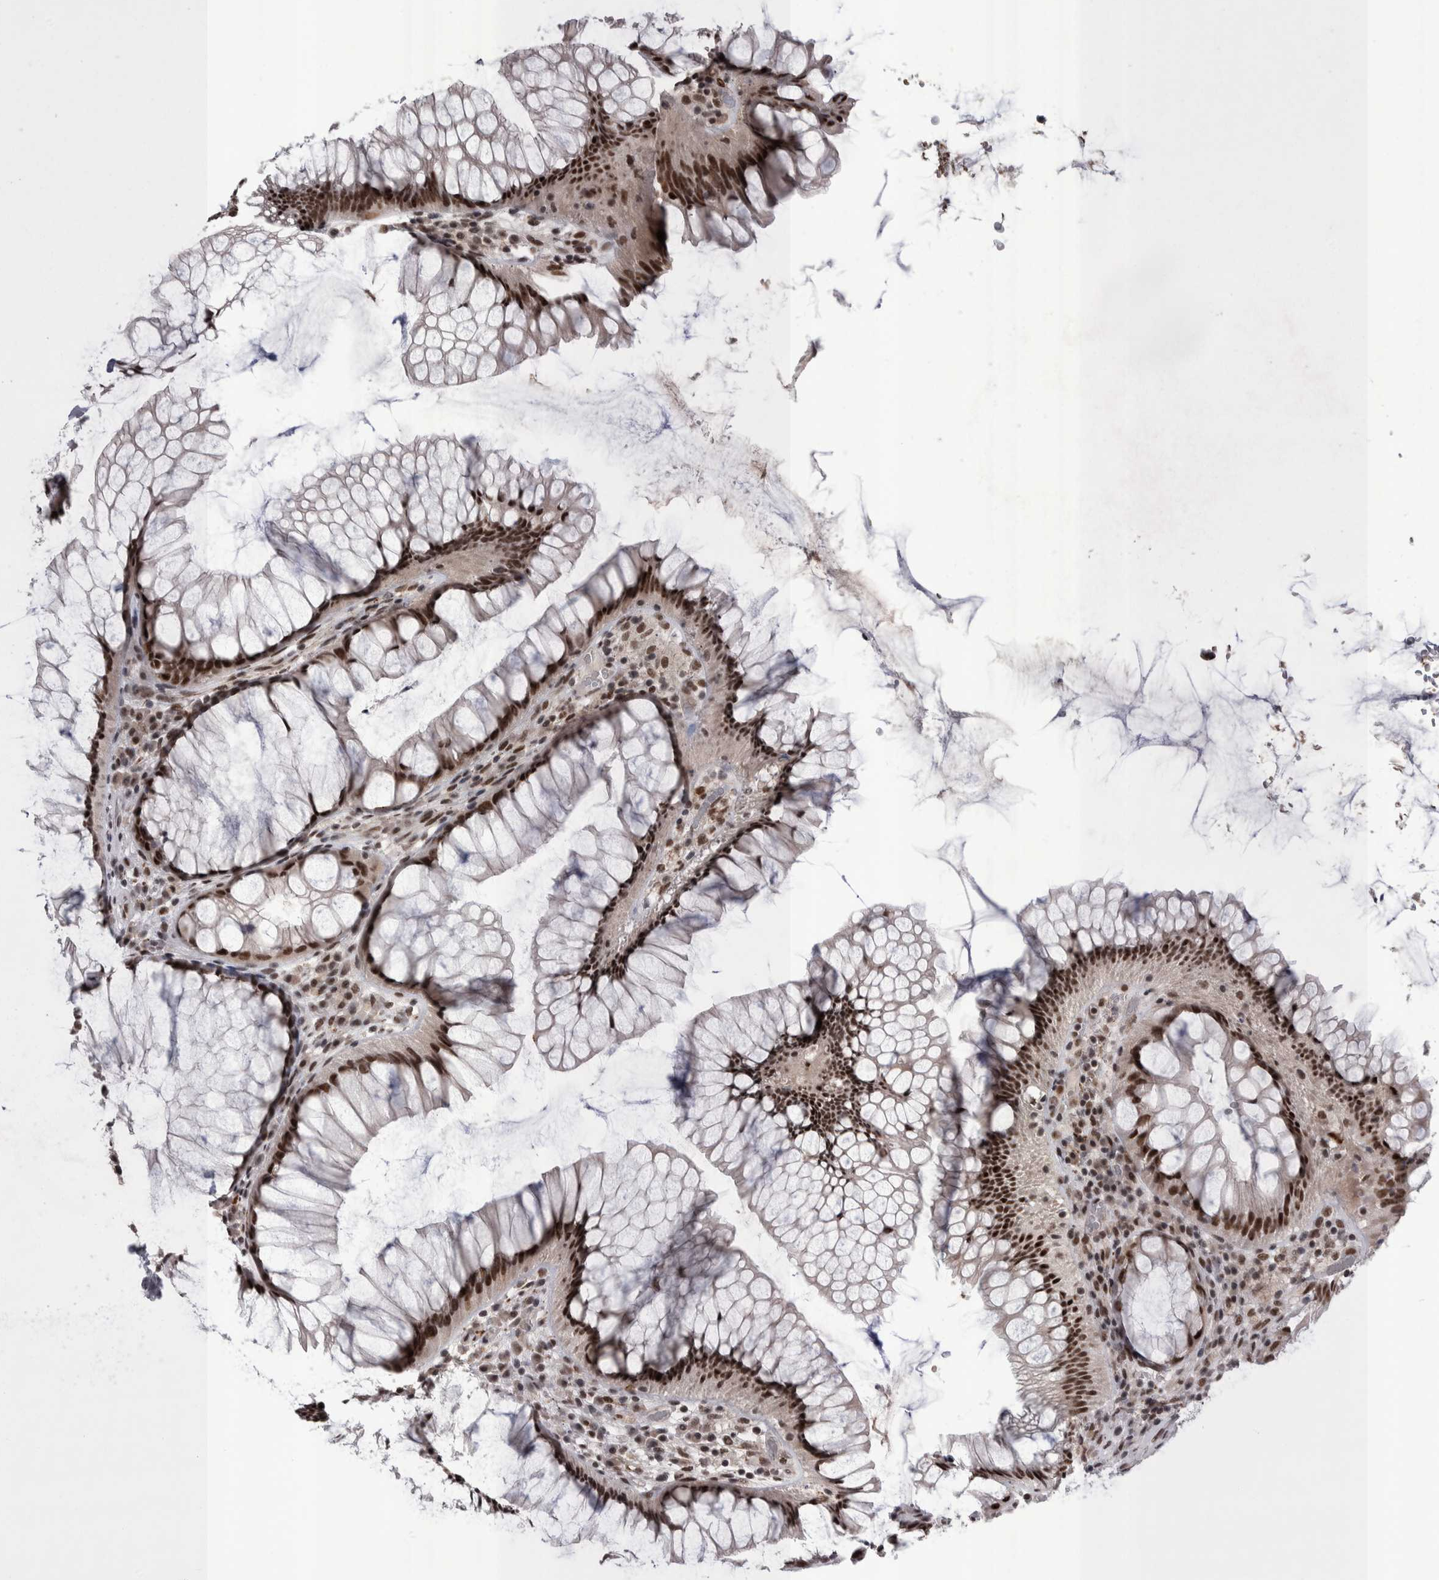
{"staining": {"intensity": "strong", "quantity": ">75%", "location": "nuclear"}, "tissue": "rectum", "cell_type": "Glandular cells", "image_type": "normal", "snomed": [{"axis": "morphology", "description": "Normal tissue, NOS"}, {"axis": "topography", "description": "Rectum"}], "caption": "A brown stain highlights strong nuclear positivity of a protein in glandular cells of benign human rectum. (Stains: DAB in brown, nuclei in blue, Microscopy: brightfield microscopy at high magnification).", "gene": "DMTF1", "patient": {"sex": "male", "age": 51}}